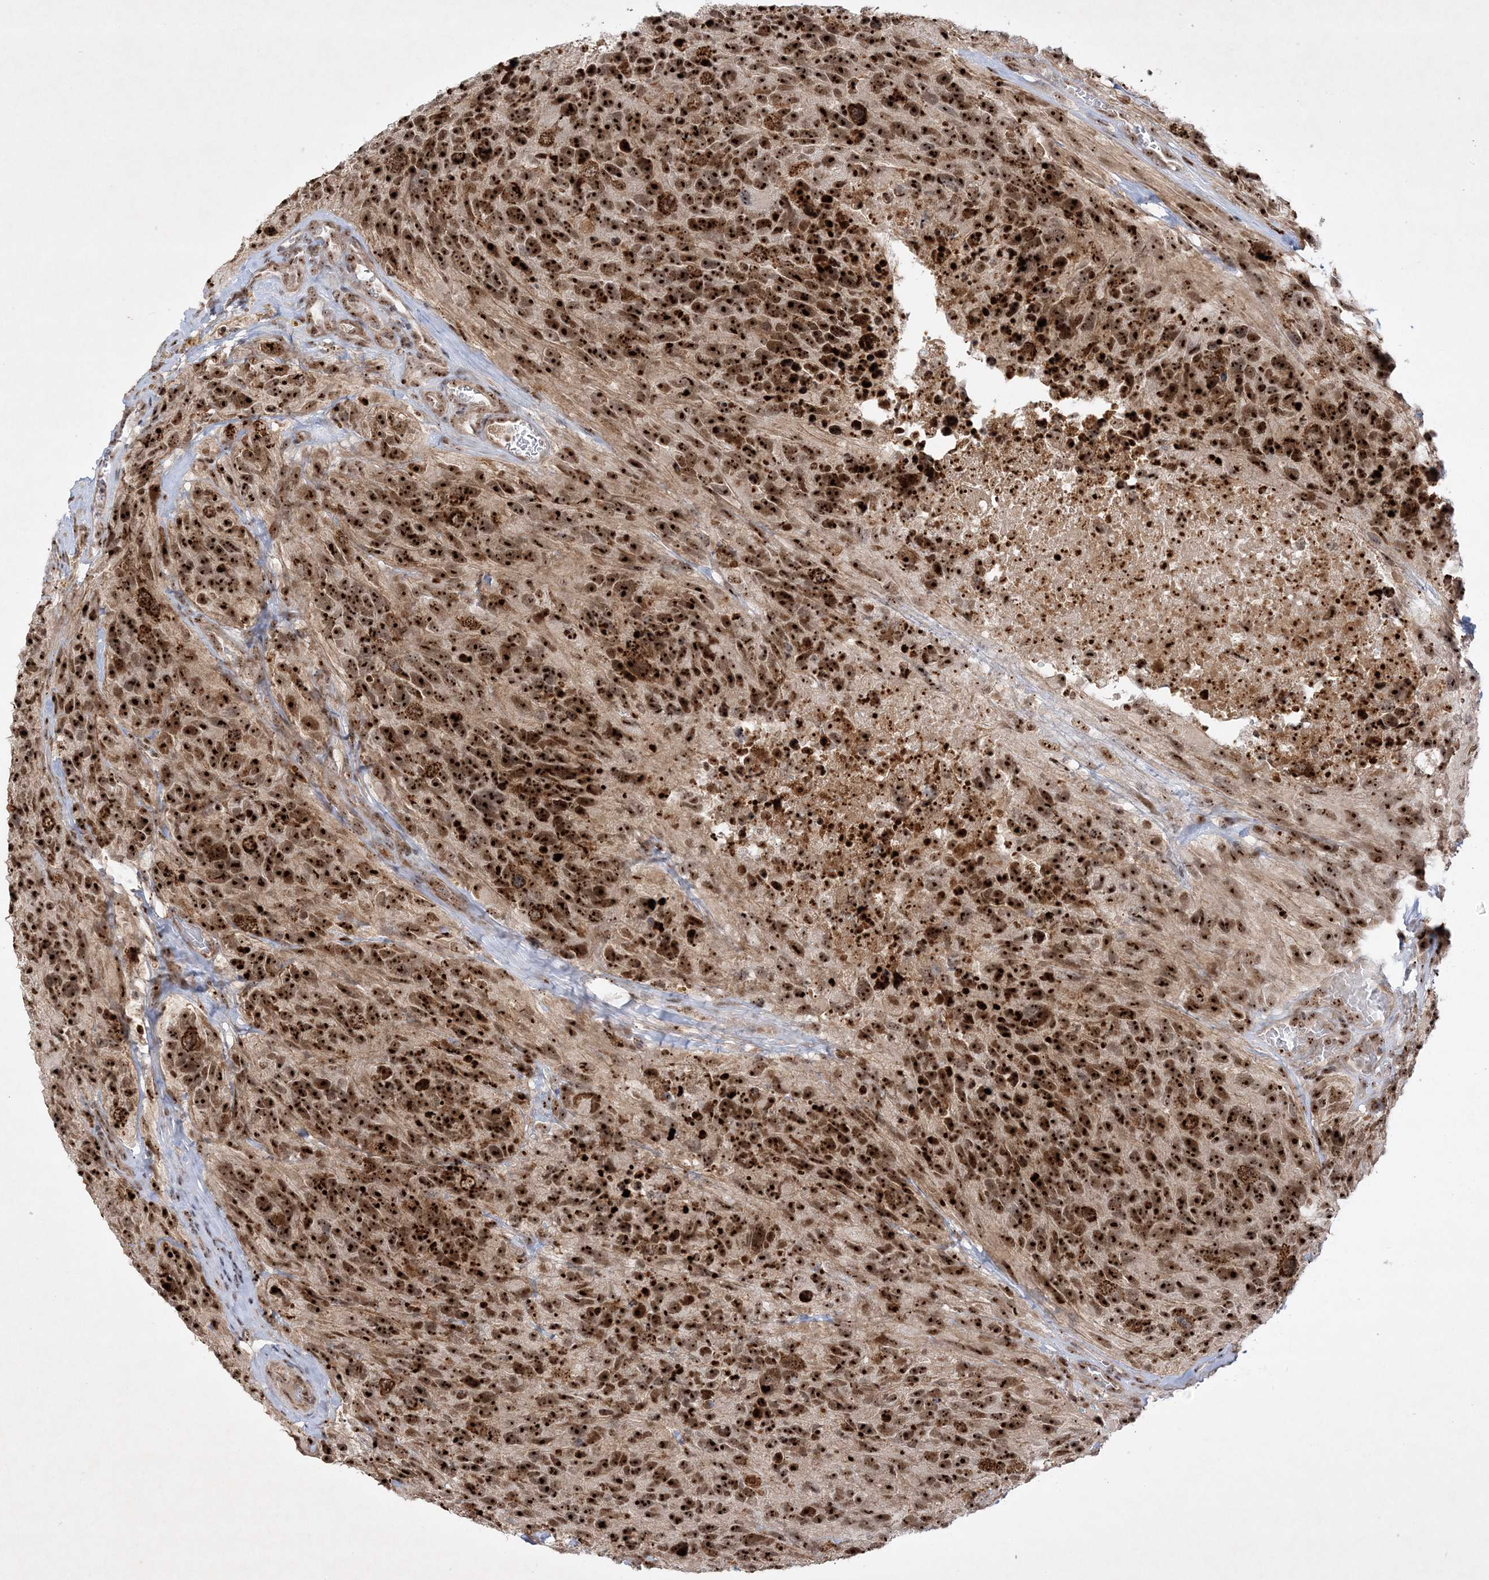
{"staining": {"intensity": "strong", "quantity": ">75%", "location": "cytoplasmic/membranous,nuclear"}, "tissue": "glioma", "cell_type": "Tumor cells", "image_type": "cancer", "snomed": [{"axis": "morphology", "description": "Glioma, malignant, High grade"}, {"axis": "topography", "description": "Brain"}], "caption": "Brown immunohistochemical staining in glioma reveals strong cytoplasmic/membranous and nuclear positivity in about >75% of tumor cells. The protein is stained brown, and the nuclei are stained in blue (DAB IHC with brightfield microscopy, high magnification).", "gene": "NPM3", "patient": {"sex": "male", "age": 69}}